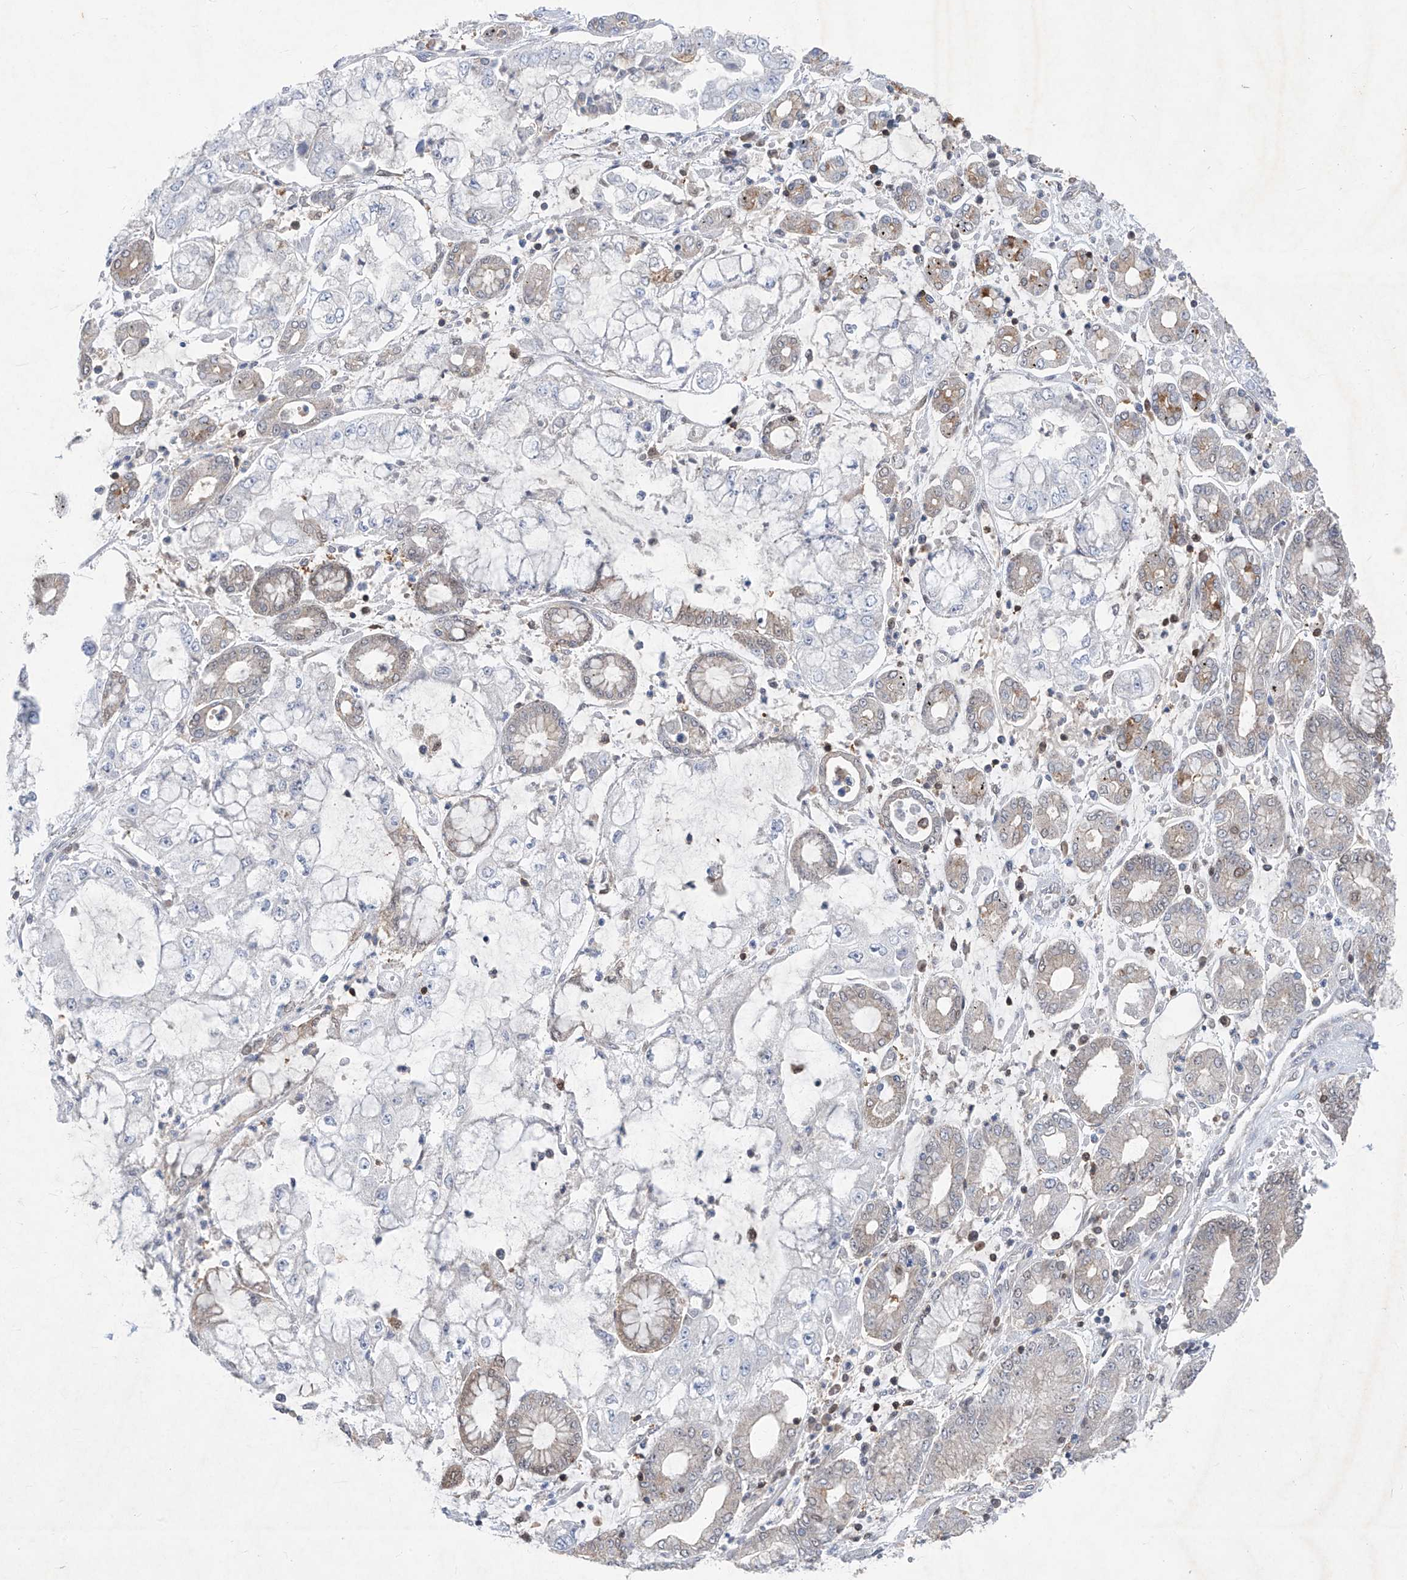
{"staining": {"intensity": "negative", "quantity": "none", "location": "none"}, "tissue": "stomach cancer", "cell_type": "Tumor cells", "image_type": "cancer", "snomed": [{"axis": "morphology", "description": "Adenocarcinoma, NOS"}, {"axis": "topography", "description": "Stomach"}], "caption": "Tumor cells show no significant protein expression in stomach adenocarcinoma.", "gene": "ZNF358", "patient": {"sex": "male", "age": 76}}